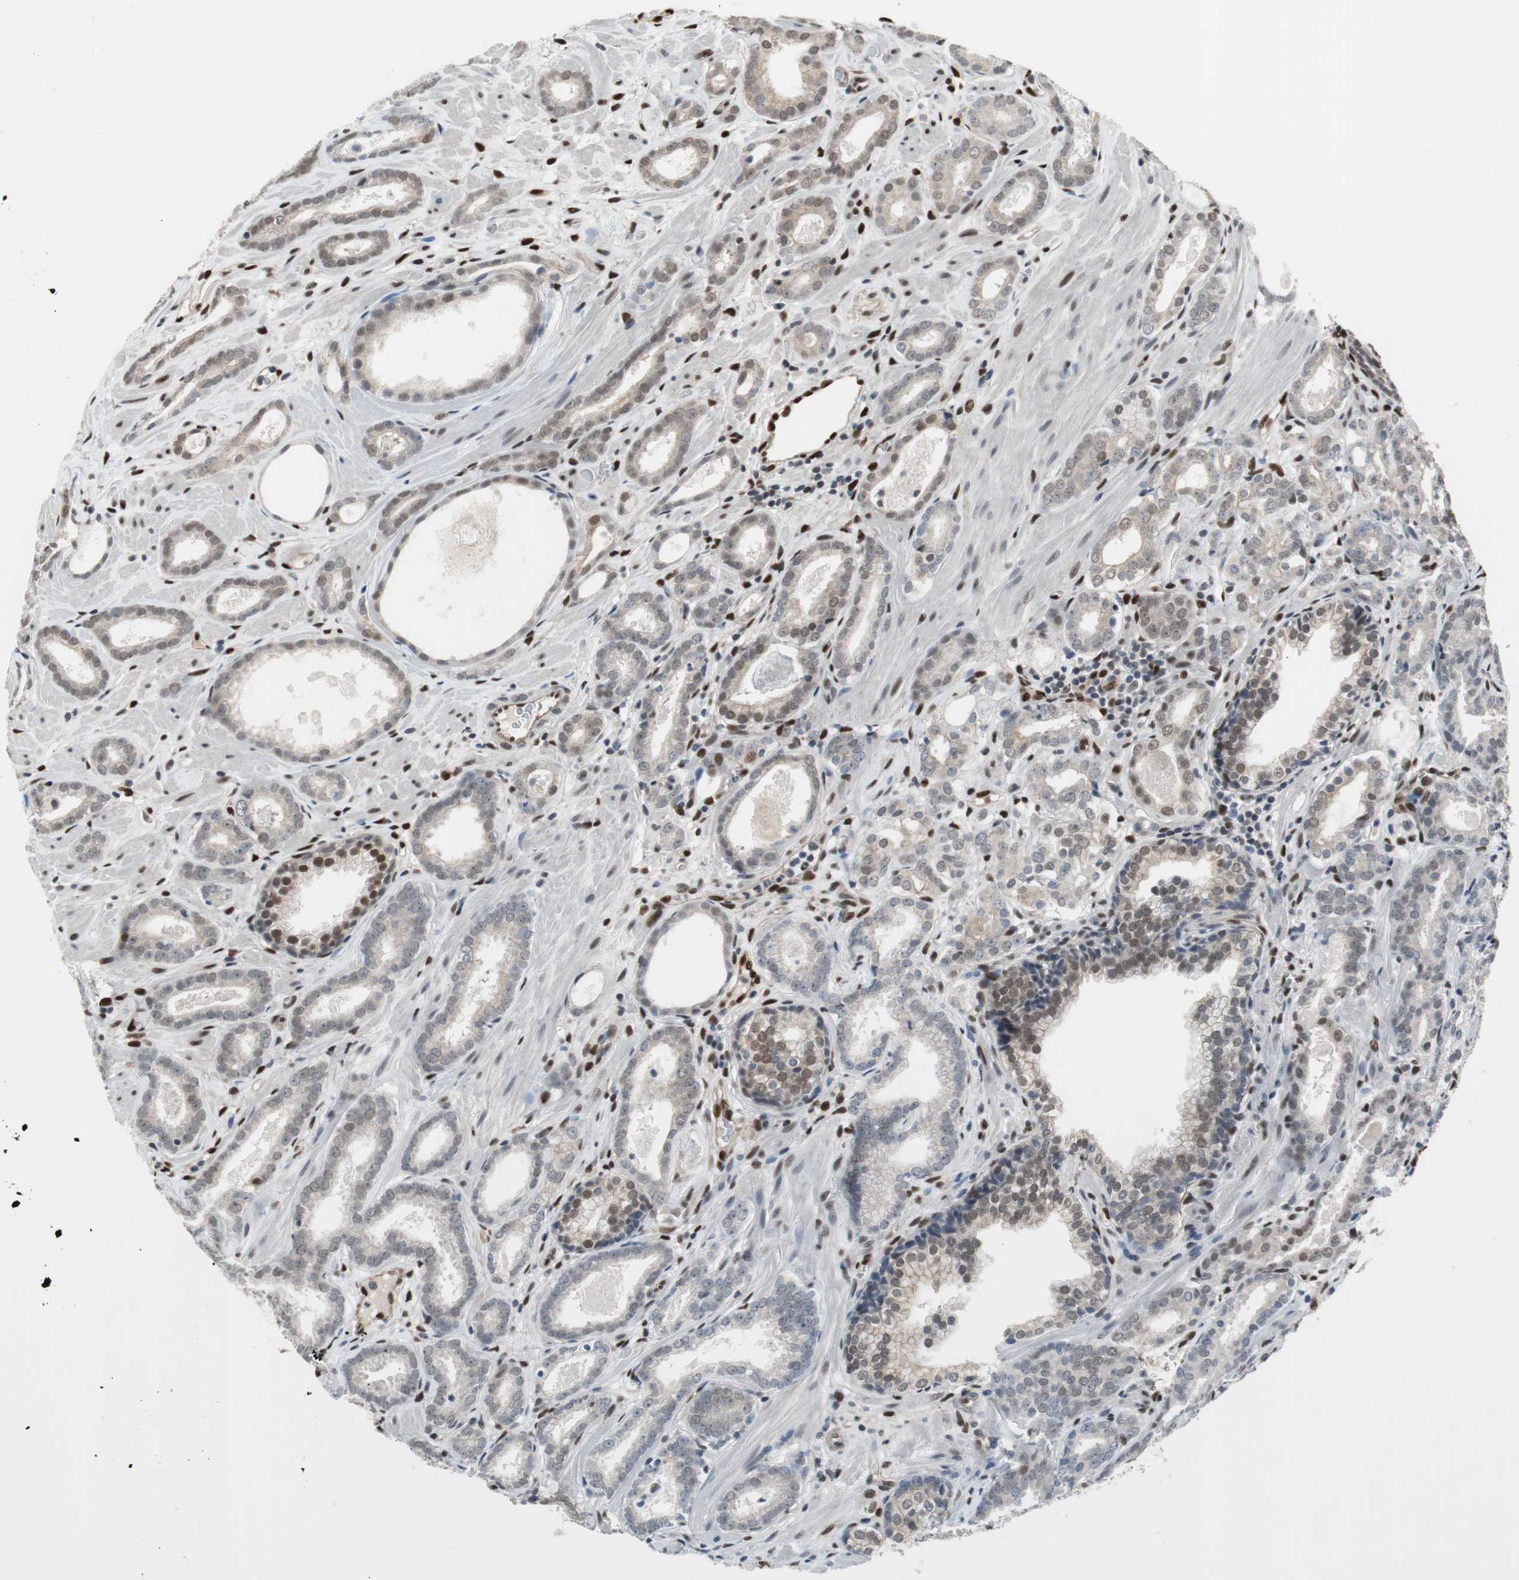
{"staining": {"intensity": "moderate", "quantity": "25%-75%", "location": "cytoplasmic/membranous,nuclear"}, "tissue": "prostate cancer", "cell_type": "Tumor cells", "image_type": "cancer", "snomed": [{"axis": "morphology", "description": "Adenocarcinoma, Low grade"}, {"axis": "topography", "description": "Prostate"}], "caption": "Protein expression analysis of human prostate adenocarcinoma (low-grade) reveals moderate cytoplasmic/membranous and nuclear staining in about 25%-75% of tumor cells.", "gene": "PML", "patient": {"sex": "male", "age": 57}}